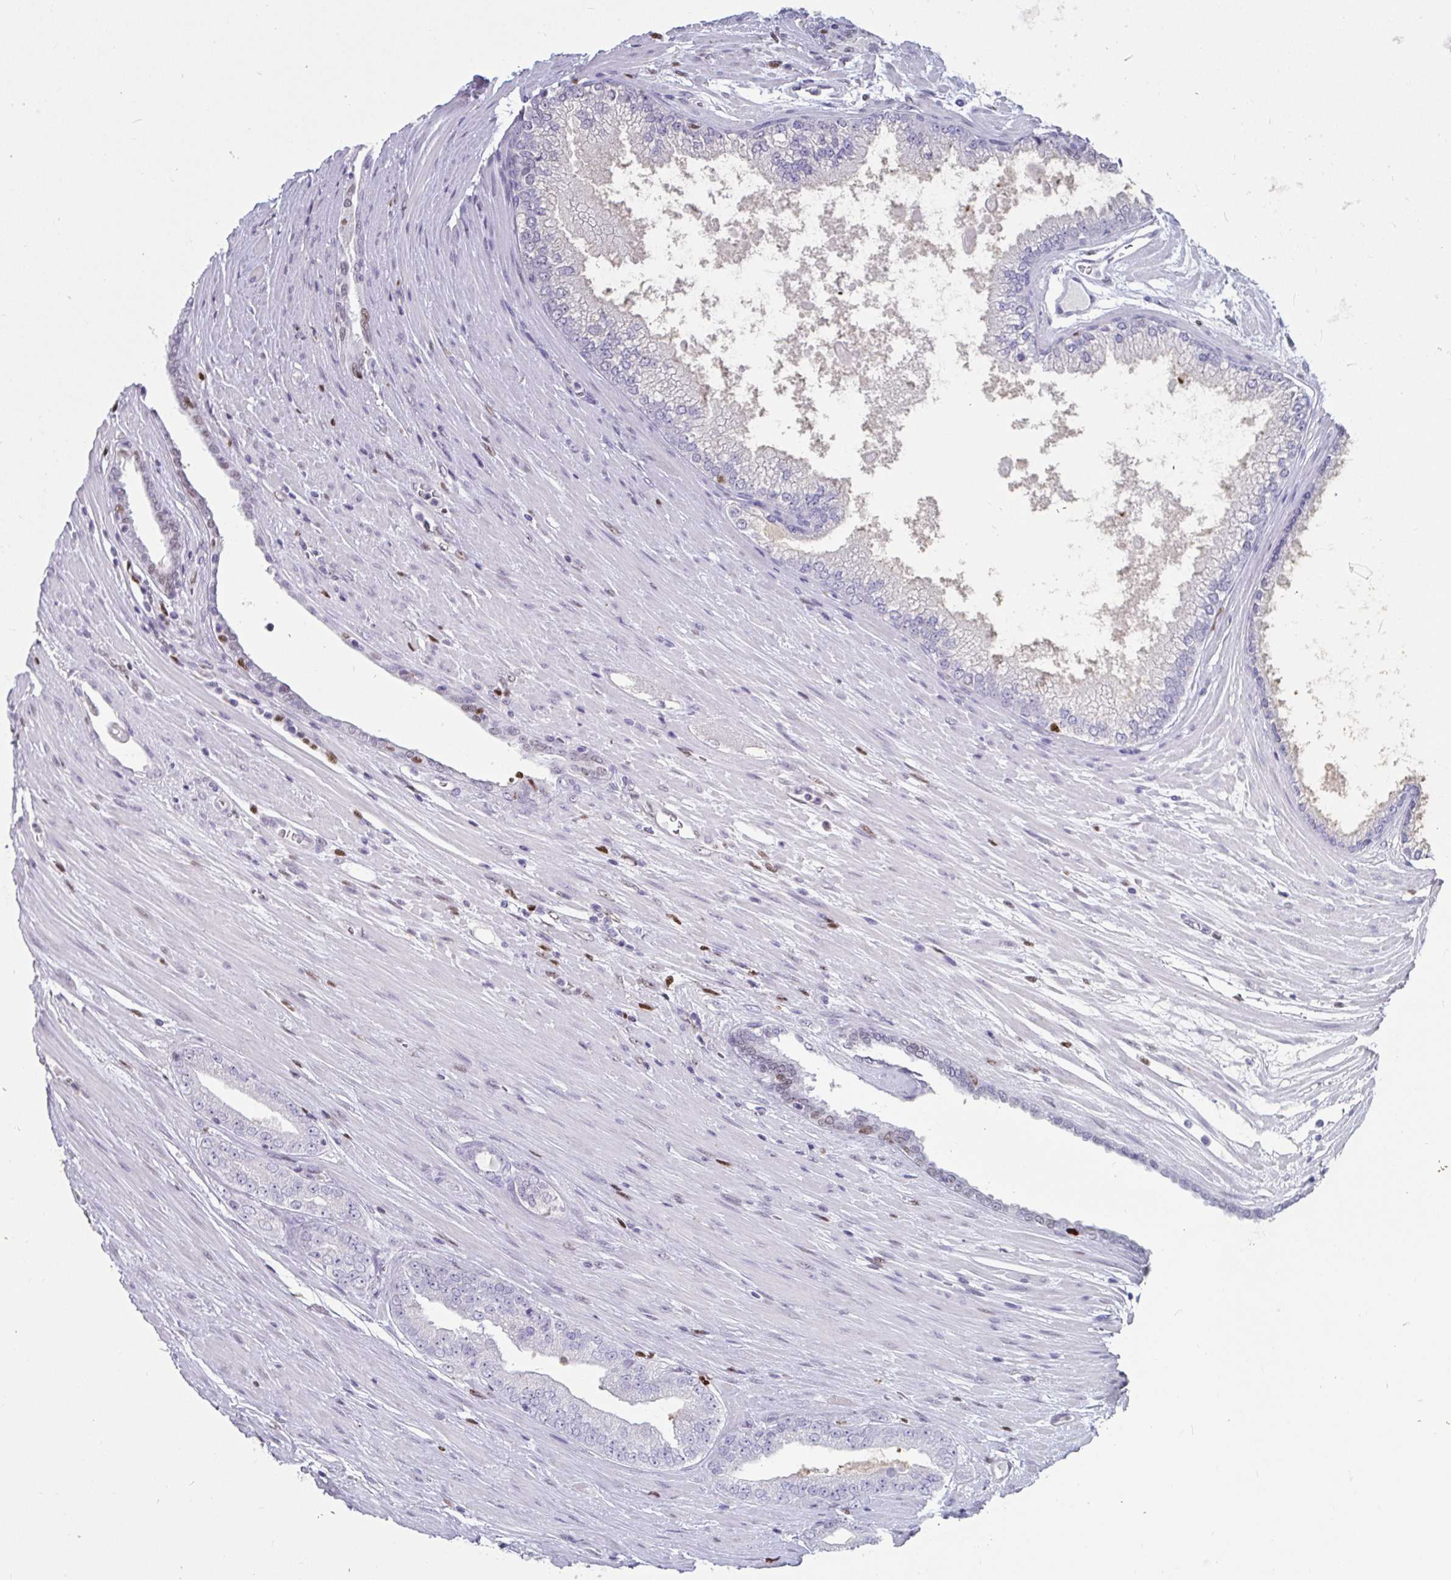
{"staining": {"intensity": "negative", "quantity": "none", "location": "none"}, "tissue": "prostate cancer", "cell_type": "Tumor cells", "image_type": "cancer", "snomed": [{"axis": "morphology", "description": "Adenocarcinoma, Low grade"}, {"axis": "topography", "description": "Prostate"}], "caption": "DAB immunohistochemical staining of prostate cancer (low-grade adenocarcinoma) reveals no significant staining in tumor cells.", "gene": "ZNF586", "patient": {"sex": "male", "age": 67}}